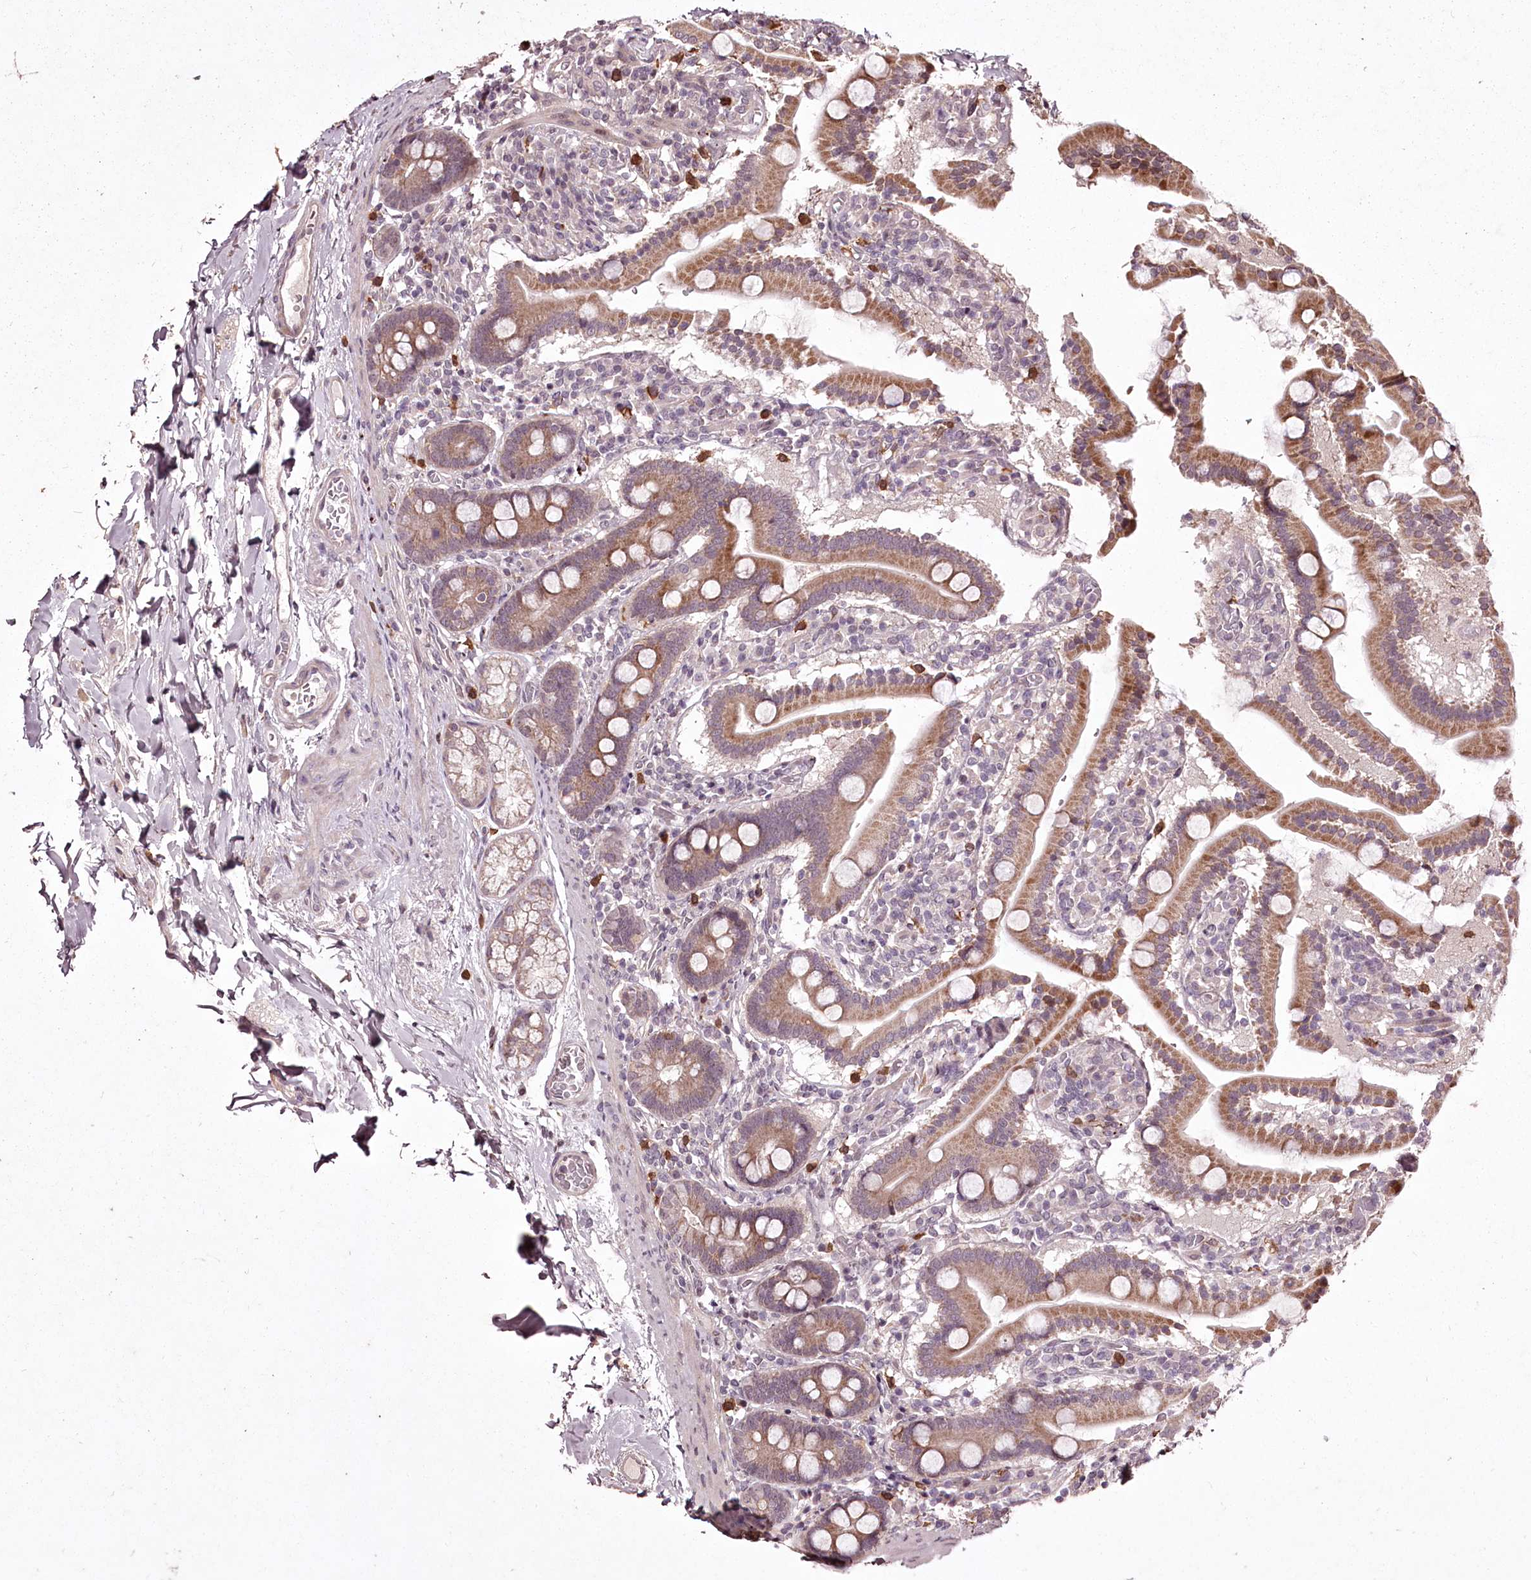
{"staining": {"intensity": "moderate", "quantity": ">75%", "location": "cytoplasmic/membranous"}, "tissue": "duodenum", "cell_type": "Glandular cells", "image_type": "normal", "snomed": [{"axis": "morphology", "description": "Normal tissue, NOS"}, {"axis": "topography", "description": "Duodenum"}], "caption": "This photomicrograph demonstrates immunohistochemistry (IHC) staining of unremarkable duodenum, with medium moderate cytoplasmic/membranous expression in approximately >75% of glandular cells.", "gene": "ADRA1D", "patient": {"sex": "male", "age": 55}}